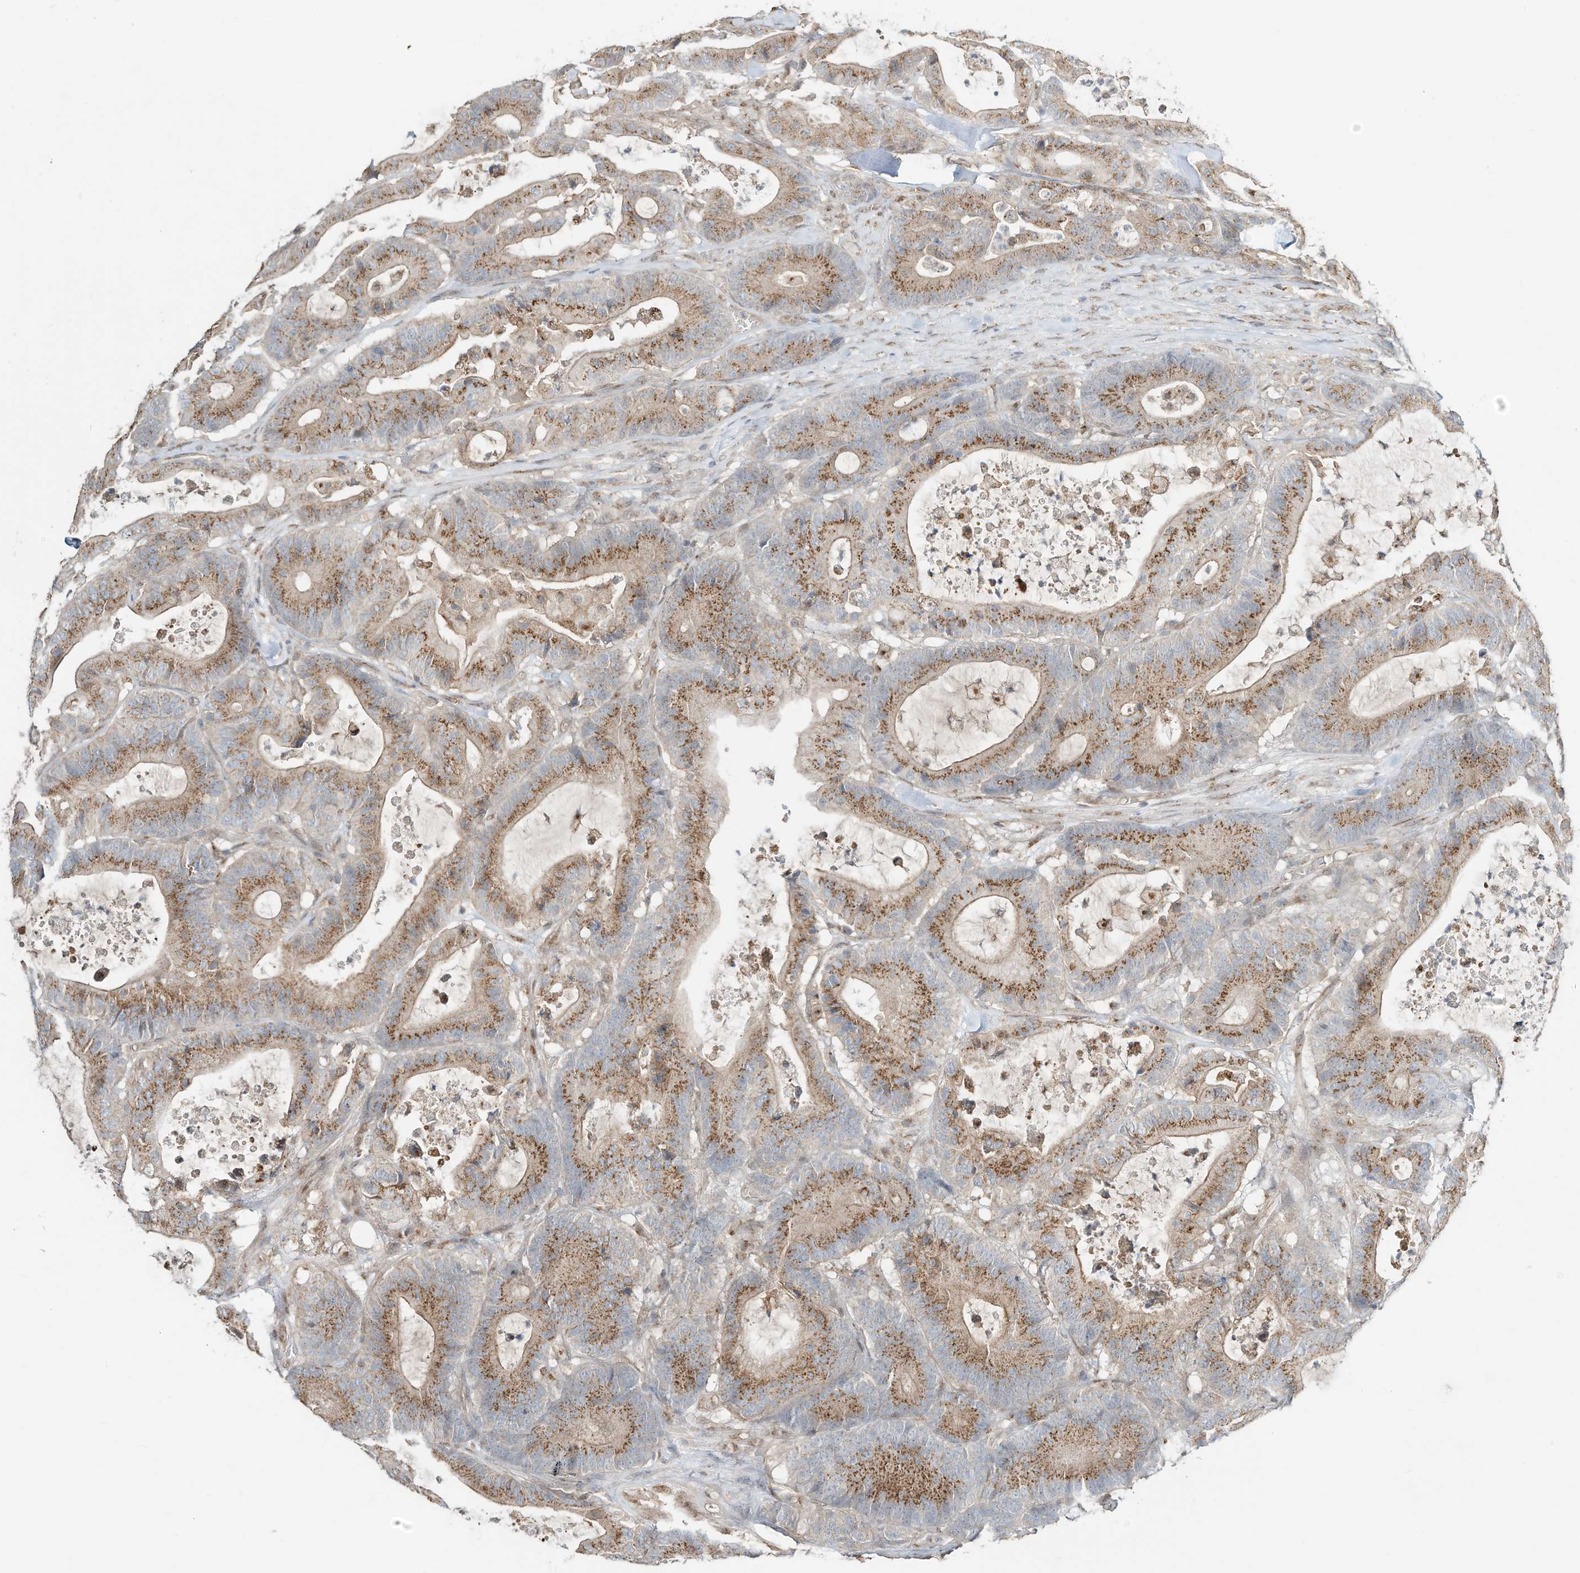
{"staining": {"intensity": "moderate", "quantity": ">75%", "location": "cytoplasmic/membranous"}, "tissue": "colorectal cancer", "cell_type": "Tumor cells", "image_type": "cancer", "snomed": [{"axis": "morphology", "description": "Adenocarcinoma, NOS"}, {"axis": "topography", "description": "Colon"}], "caption": "A brown stain labels moderate cytoplasmic/membranous staining of a protein in colorectal cancer tumor cells.", "gene": "CUX1", "patient": {"sex": "female", "age": 84}}